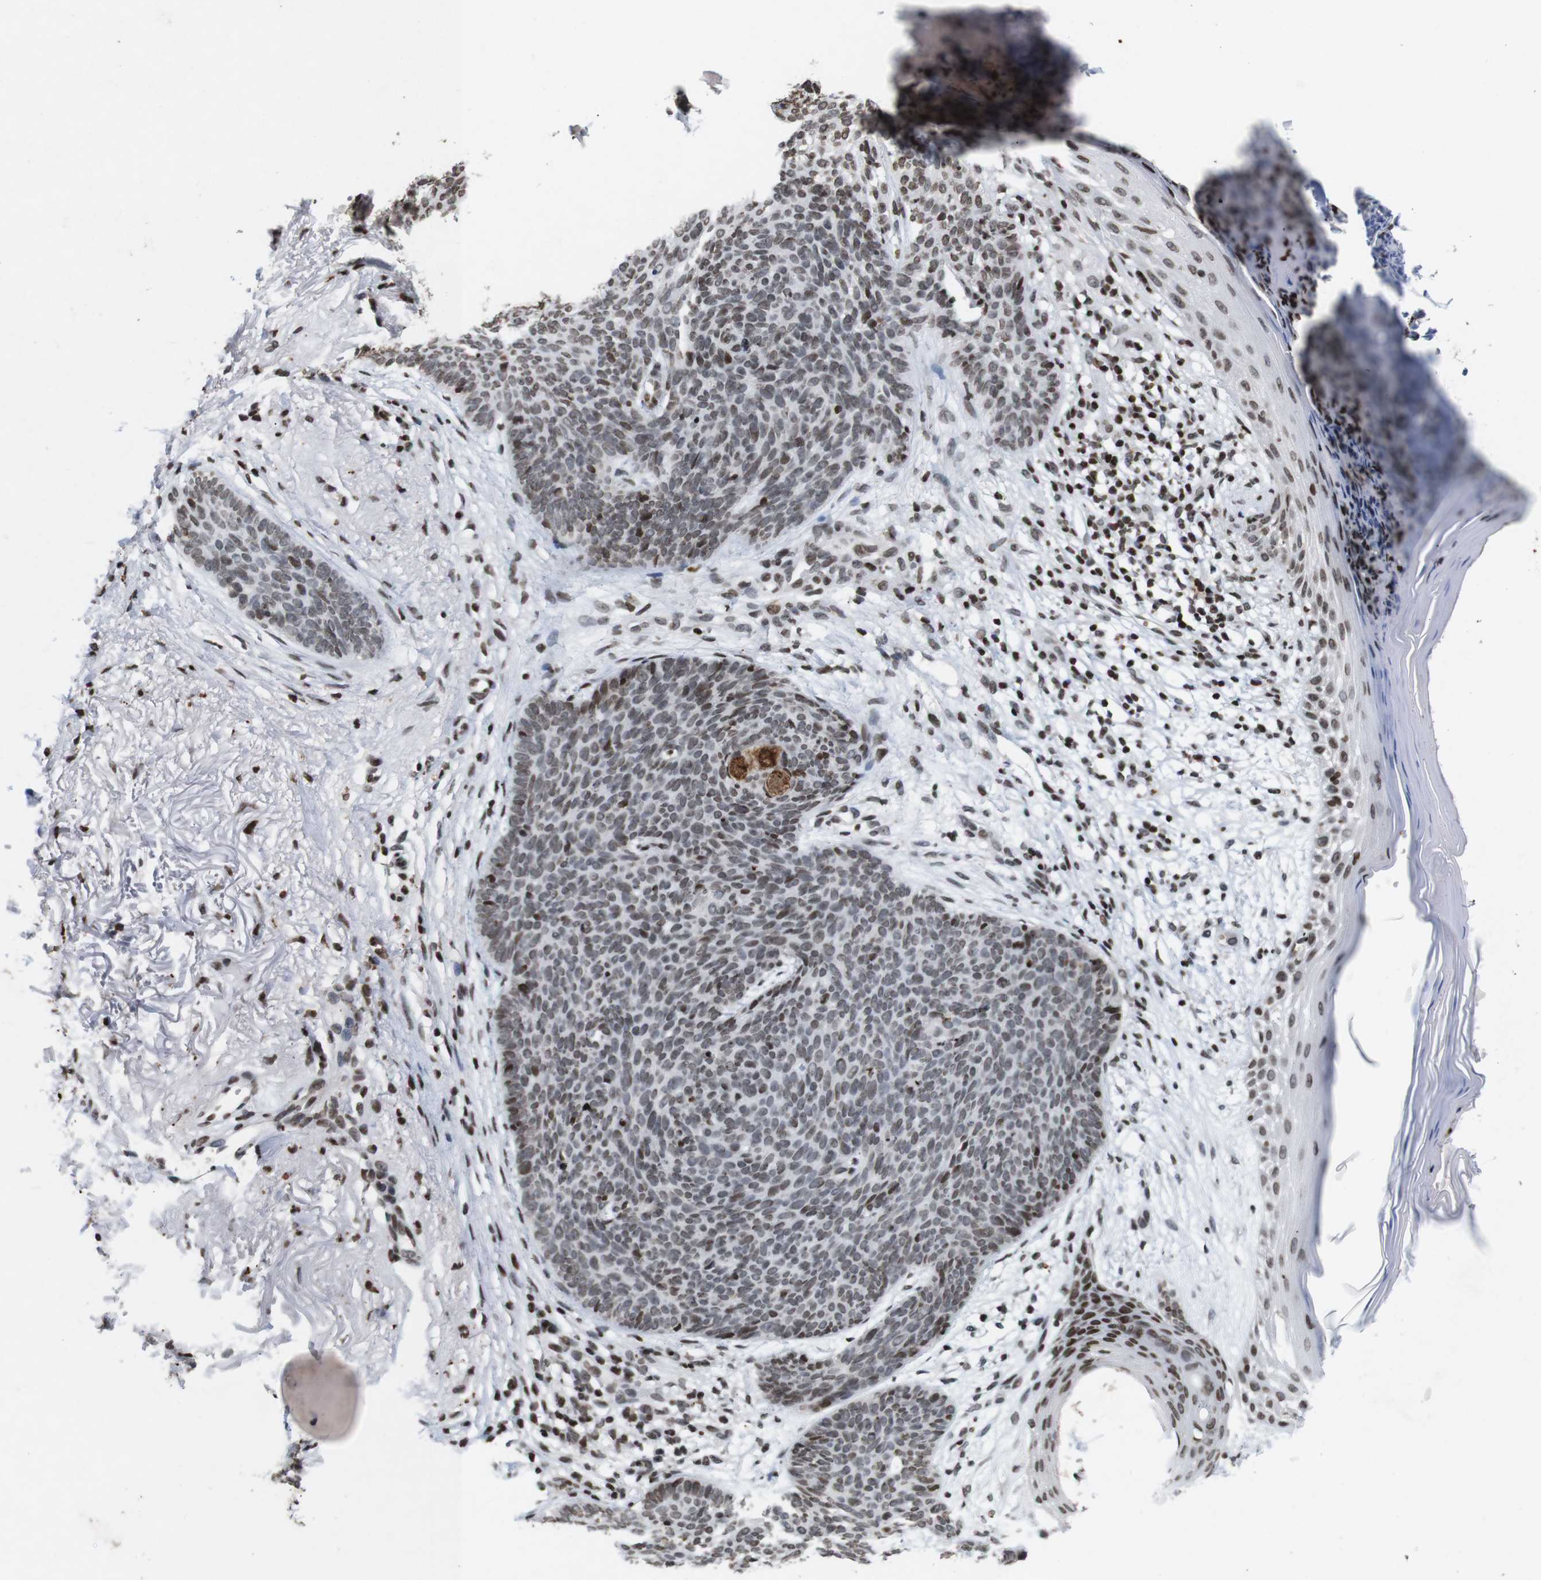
{"staining": {"intensity": "weak", "quantity": ">75%", "location": "nuclear"}, "tissue": "skin cancer", "cell_type": "Tumor cells", "image_type": "cancer", "snomed": [{"axis": "morphology", "description": "Normal tissue, NOS"}, {"axis": "morphology", "description": "Basal cell carcinoma"}, {"axis": "topography", "description": "Skin"}], "caption": "Protein staining reveals weak nuclear staining in about >75% of tumor cells in skin basal cell carcinoma.", "gene": "MAGEH1", "patient": {"sex": "female", "age": 70}}